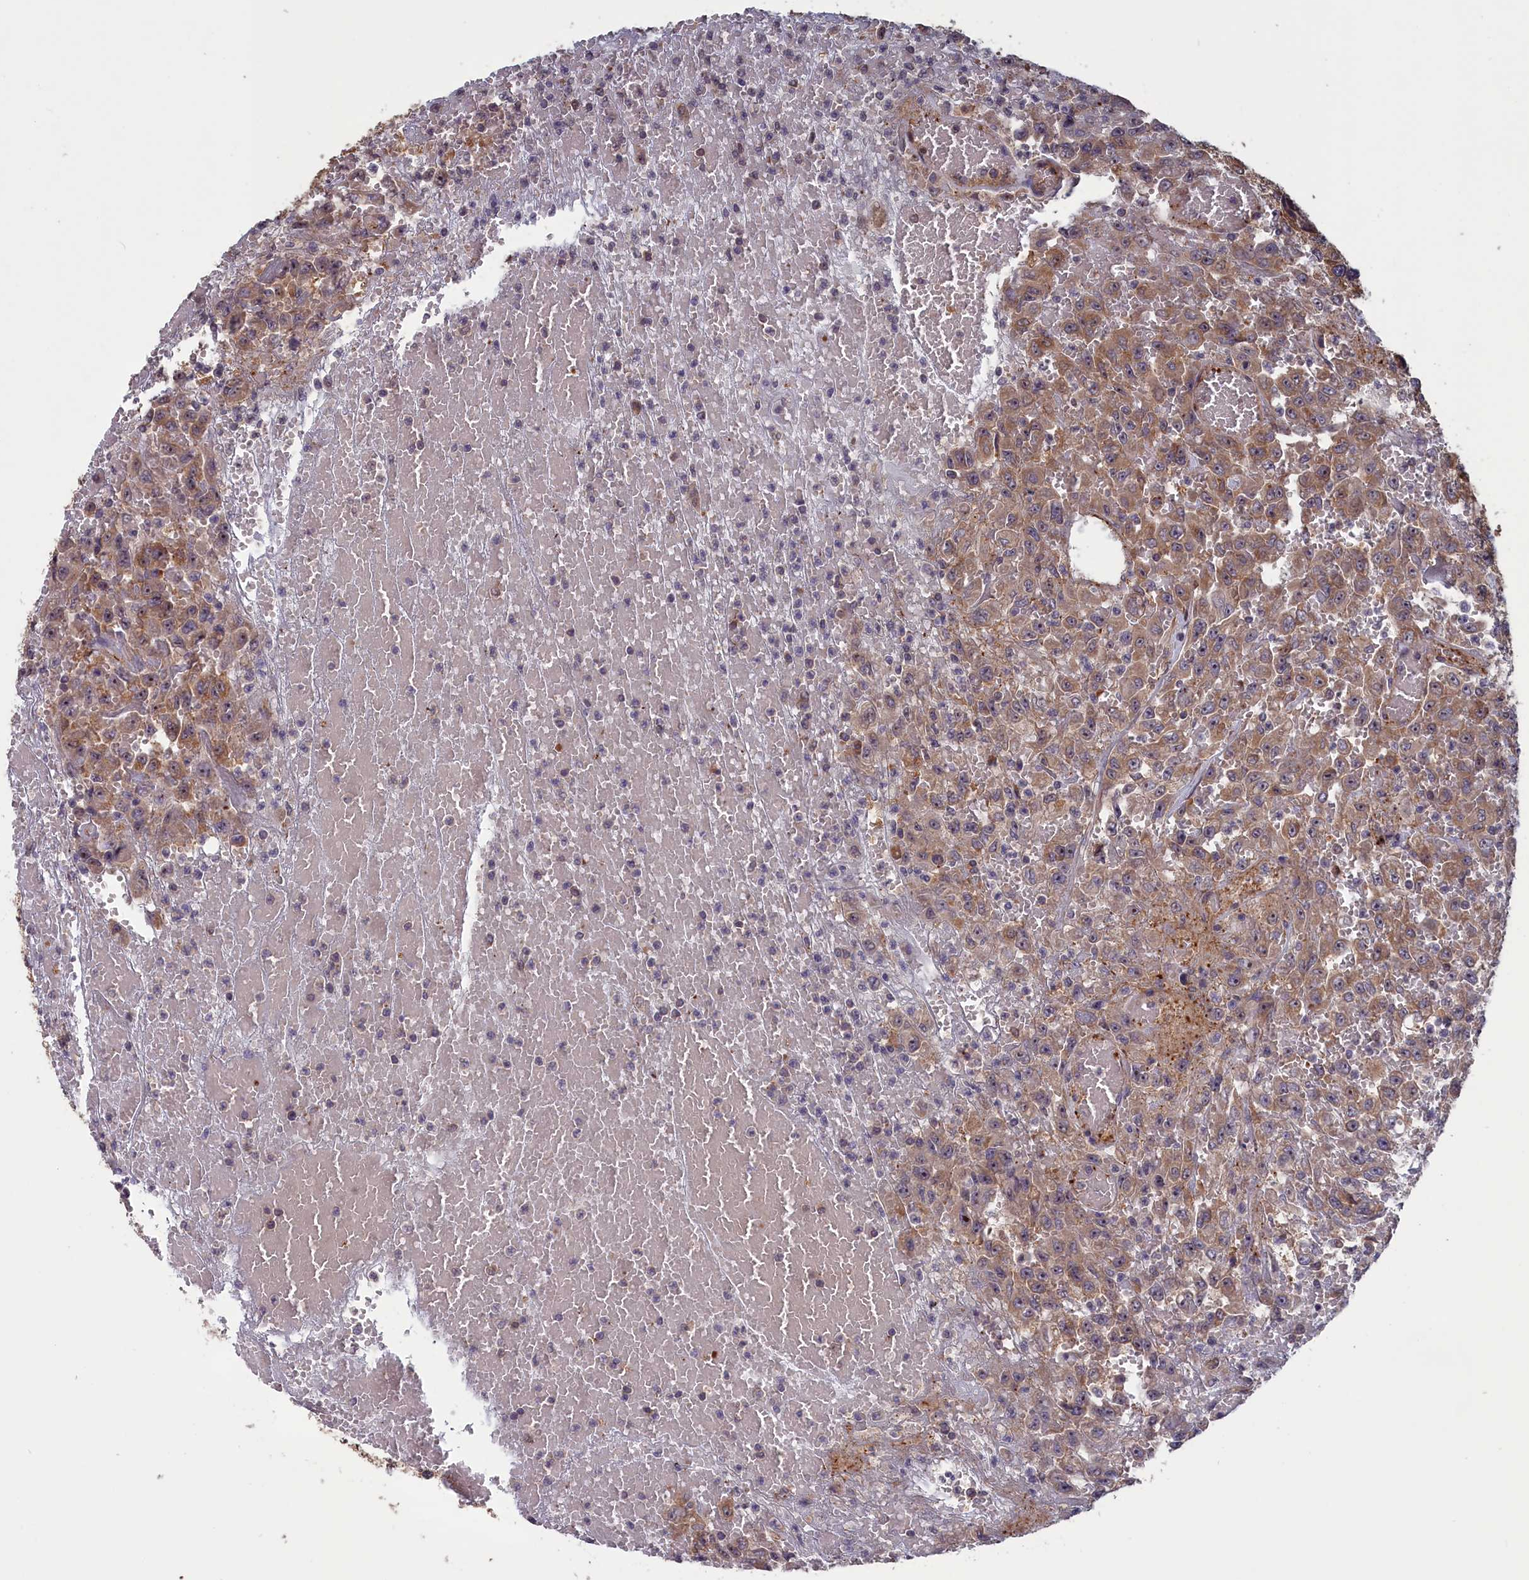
{"staining": {"intensity": "moderate", "quantity": ">75%", "location": "cytoplasmic/membranous"}, "tissue": "urothelial cancer", "cell_type": "Tumor cells", "image_type": "cancer", "snomed": [{"axis": "morphology", "description": "Urothelial carcinoma, High grade"}, {"axis": "topography", "description": "Urinary bladder"}], "caption": "Approximately >75% of tumor cells in urothelial carcinoma (high-grade) exhibit moderate cytoplasmic/membranous protein staining as visualized by brown immunohistochemical staining.", "gene": "CACTIN", "patient": {"sex": "male", "age": 46}}